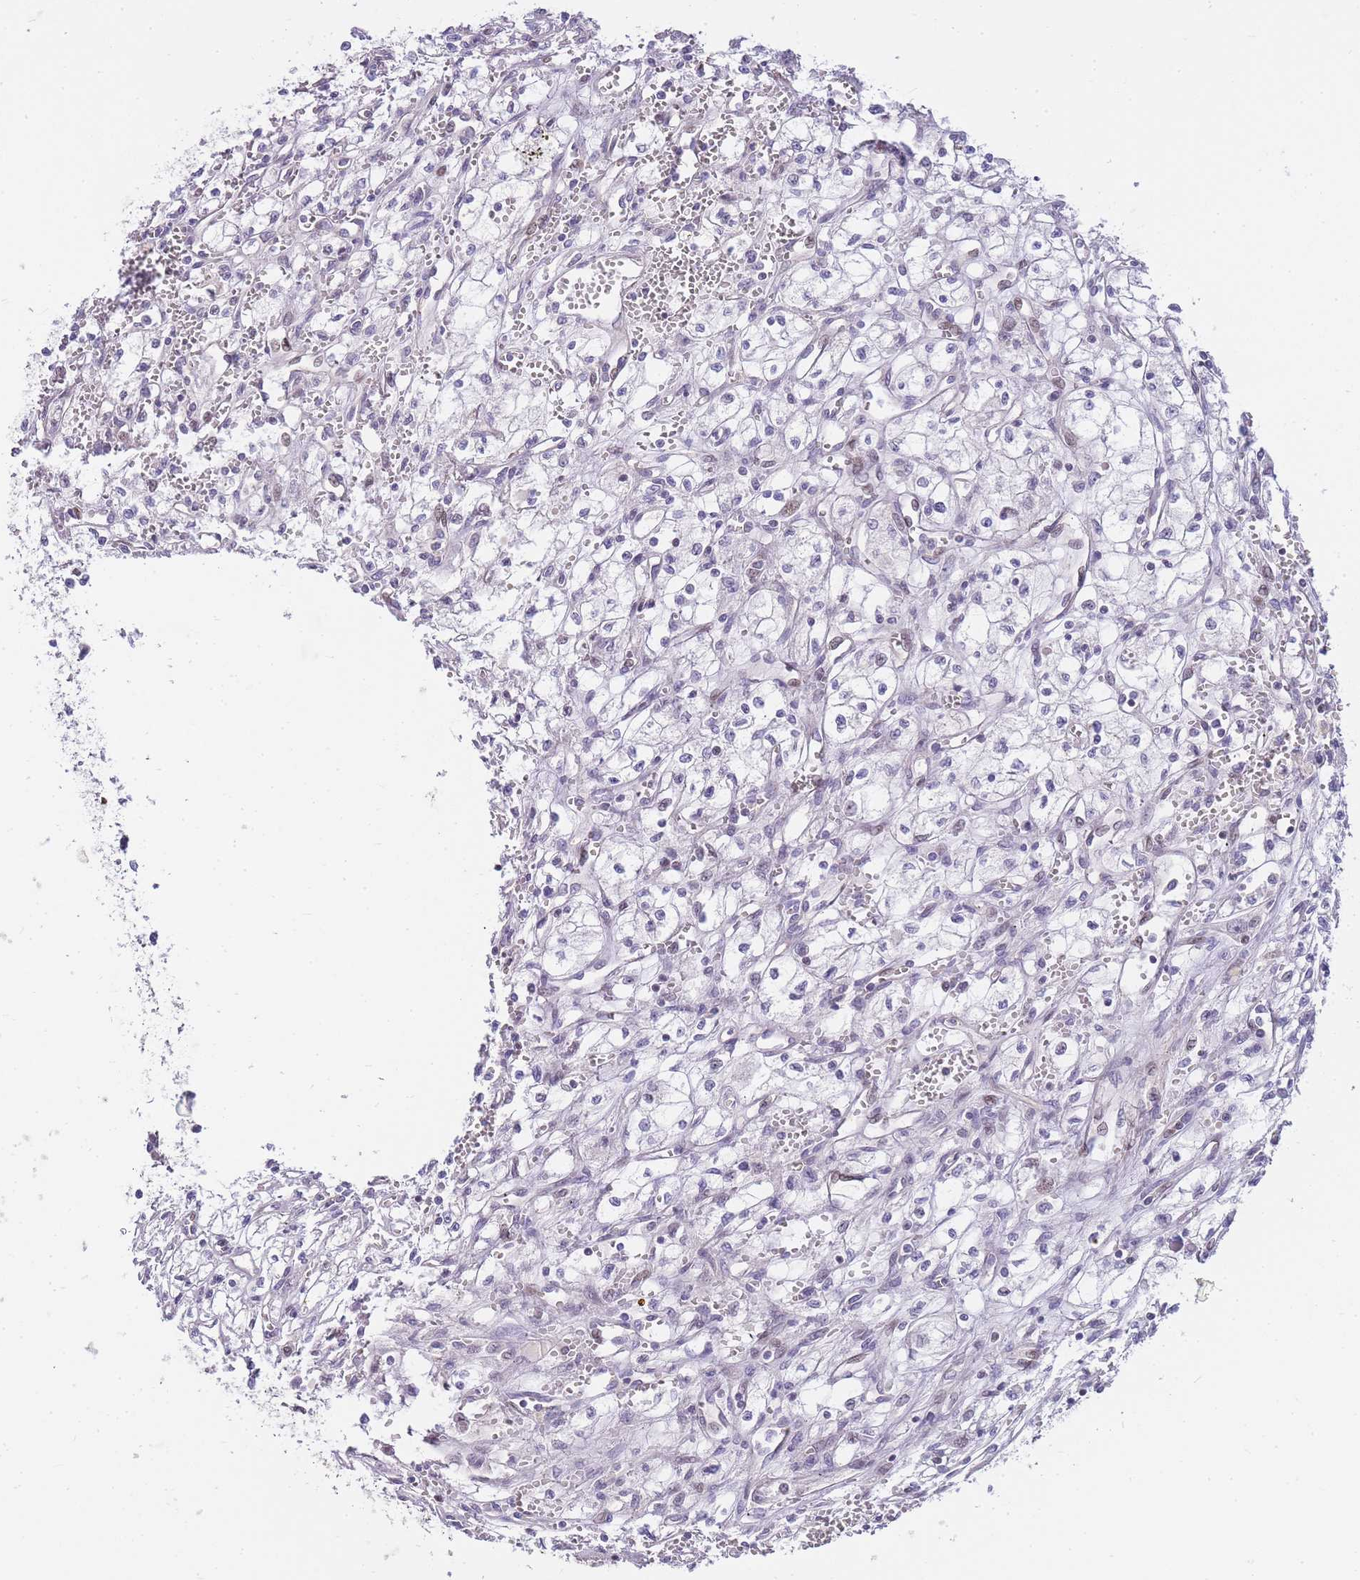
{"staining": {"intensity": "negative", "quantity": "none", "location": "none"}, "tissue": "renal cancer", "cell_type": "Tumor cells", "image_type": "cancer", "snomed": [{"axis": "morphology", "description": "Adenocarcinoma, NOS"}, {"axis": "topography", "description": "Kidney"}], "caption": "There is no significant expression in tumor cells of adenocarcinoma (renal). (DAB (3,3'-diaminobenzidine) immunohistochemistry (IHC) with hematoxylin counter stain).", "gene": "CLBA1", "patient": {"sex": "male", "age": 59}}